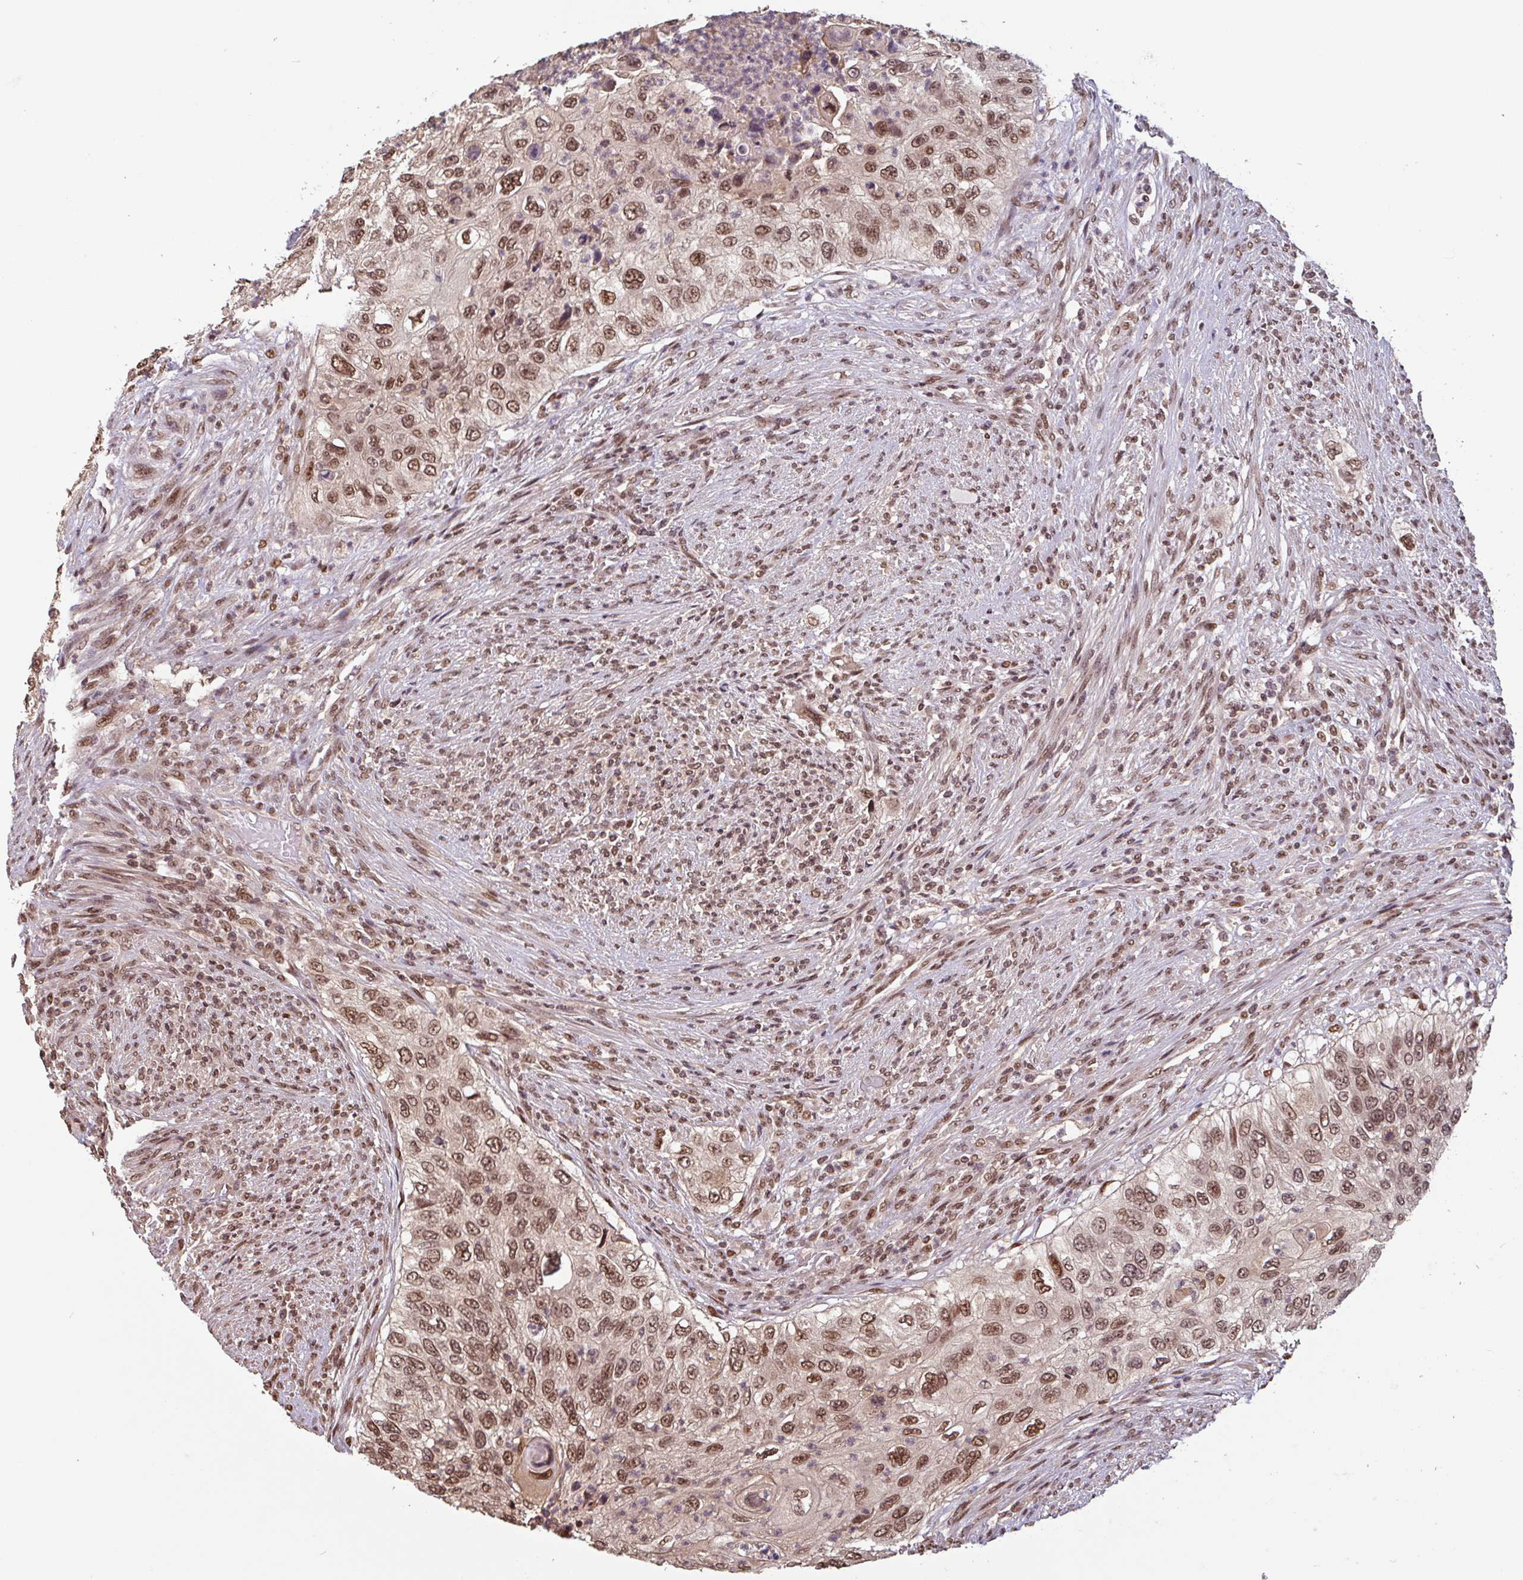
{"staining": {"intensity": "moderate", "quantity": ">75%", "location": "nuclear"}, "tissue": "urothelial cancer", "cell_type": "Tumor cells", "image_type": "cancer", "snomed": [{"axis": "morphology", "description": "Urothelial carcinoma, High grade"}, {"axis": "topography", "description": "Urinary bladder"}], "caption": "Protein staining of urothelial cancer tissue reveals moderate nuclear positivity in approximately >75% of tumor cells.", "gene": "DR1", "patient": {"sex": "female", "age": 60}}